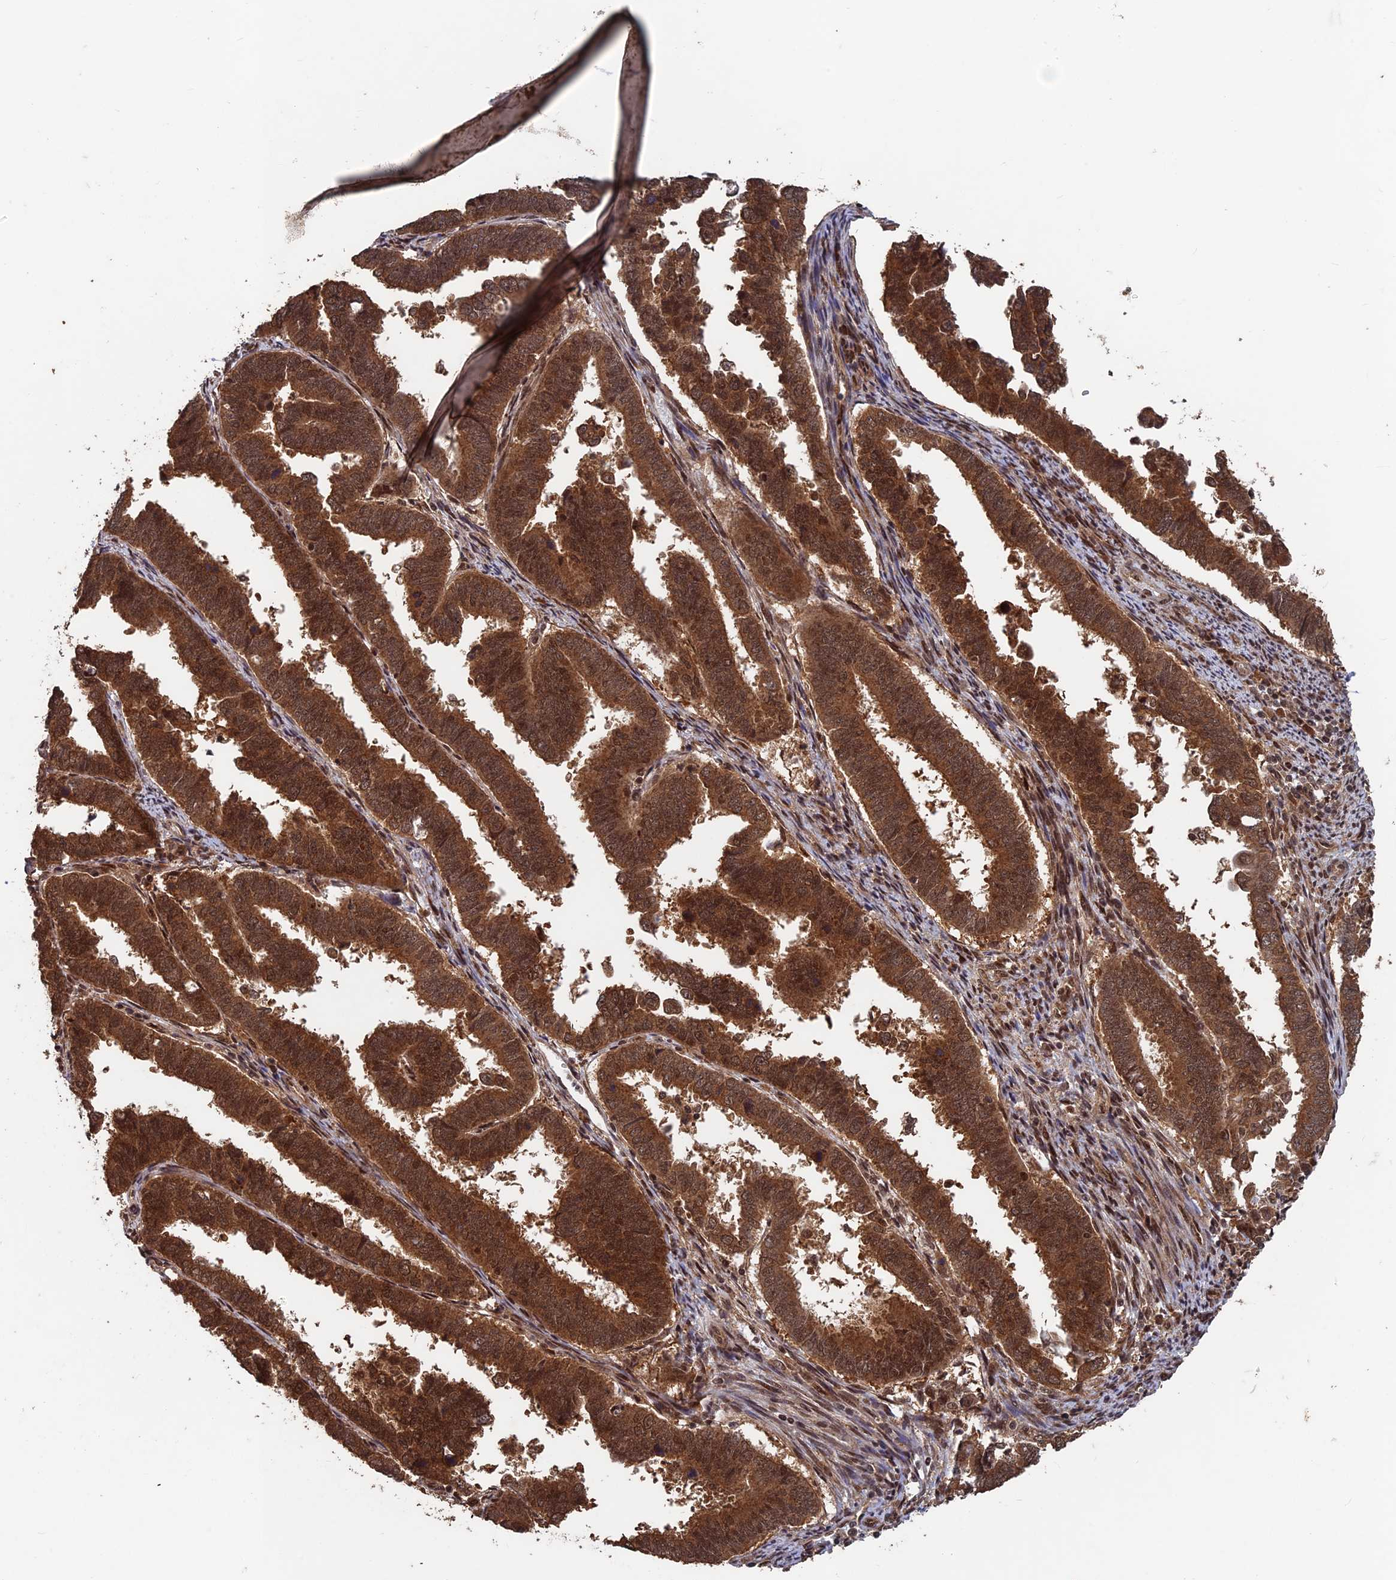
{"staining": {"intensity": "strong", "quantity": ">75%", "location": "cytoplasmic/membranous,nuclear"}, "tissue": "endometrial cancer", "cell_type": "Tumor cells", "image_type": "cancer", "snomed": [{"axis": "morphology", "description": "Adenocarcinoma, NOS"}, {"axis": "topography", "description": "Endometrium"}], "caption": "This is a micrograph of immunohistochemistry staining of adenocarcinoma (endometrial), which shows strong staining in the cytoplasmic/membranous and nuclear of tumor cells.", "gene": "FAM53C", "patient": {"sex": "female", "age": 75}}